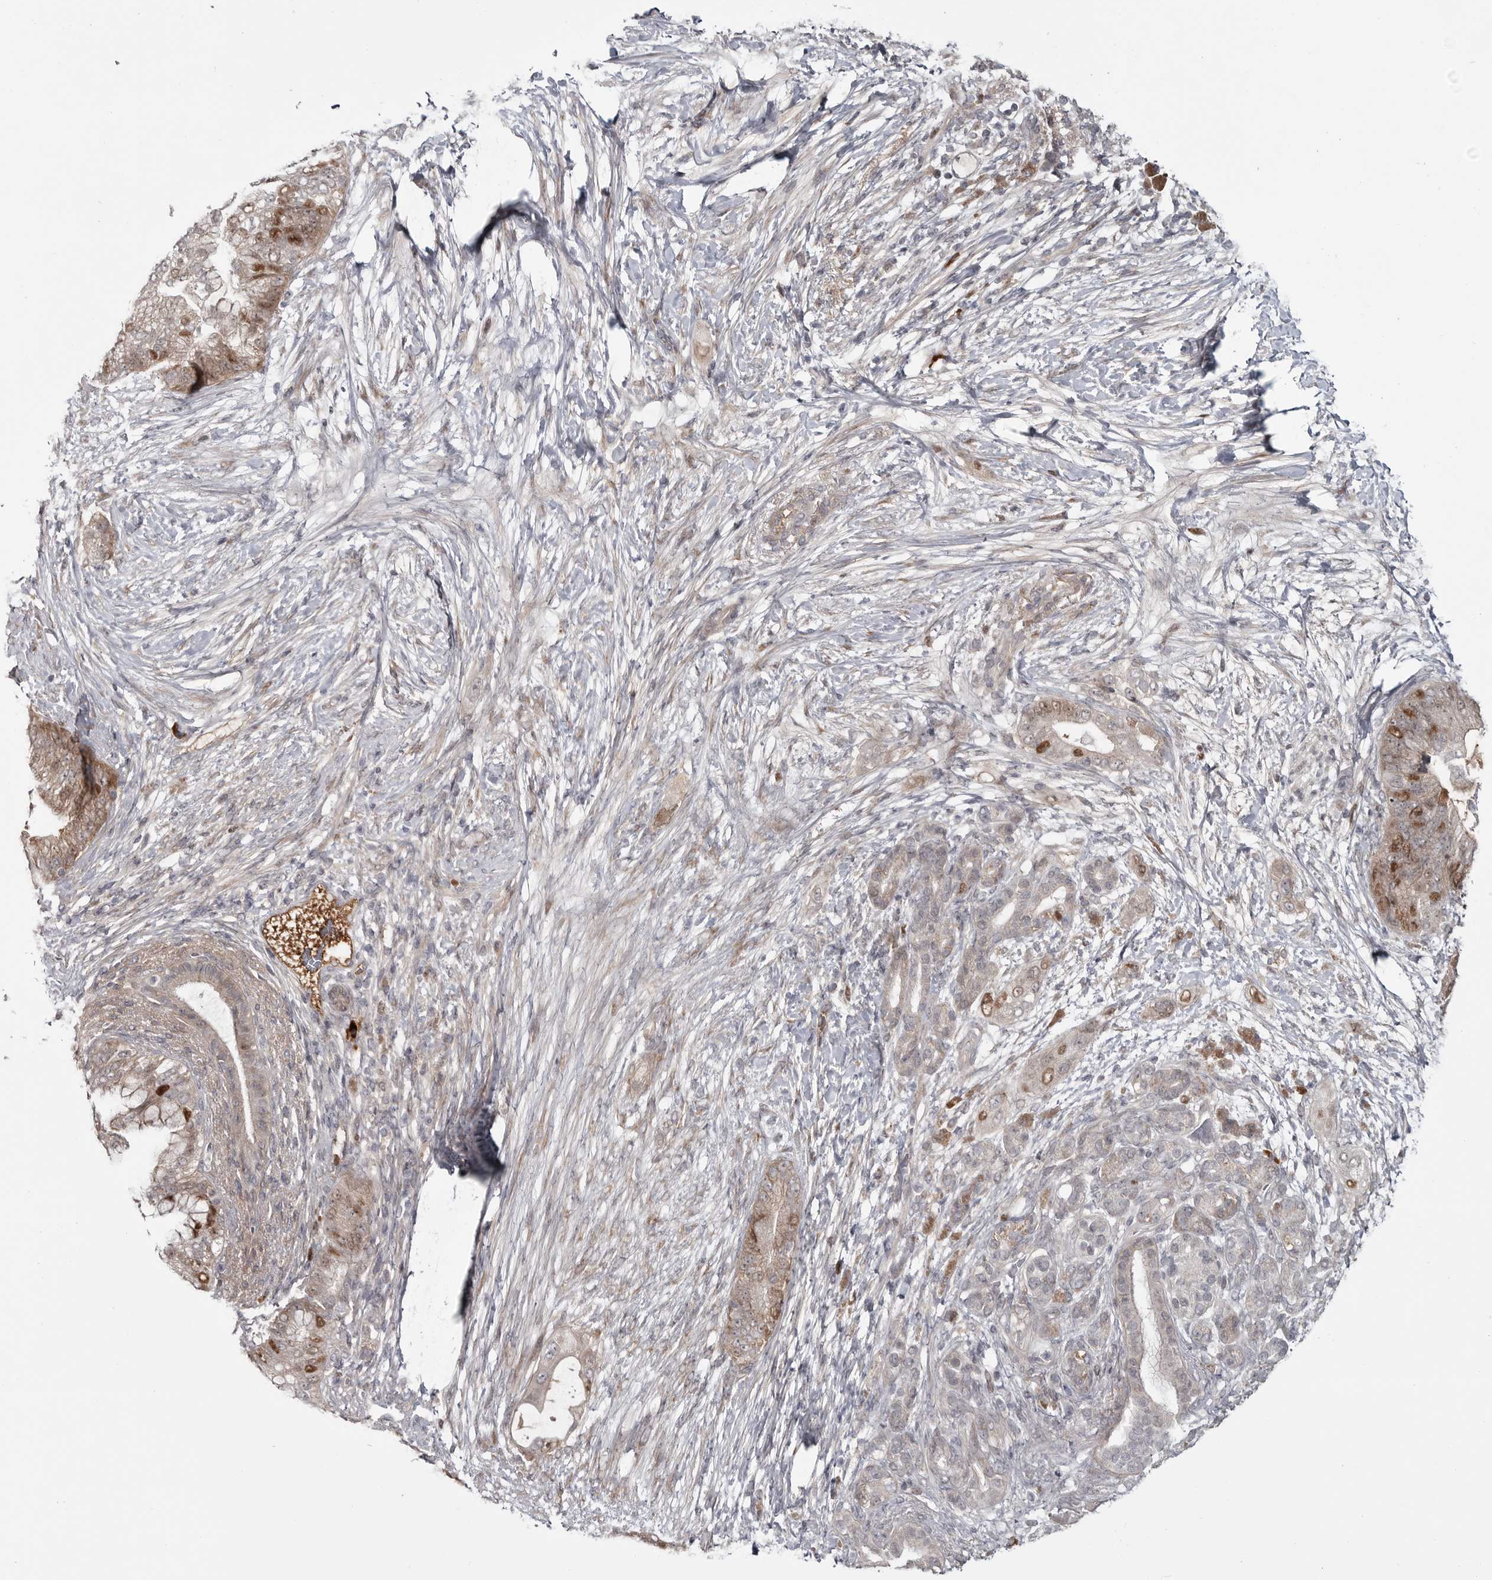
{"staining": {"intensity": "moderate", "quantity": "25%-75%", "location": "nuclear"}, "tissue": "pancreatic cancer", "cell_type": "Tumor cells", "image_type": "cancer", "snomed": [{"axis": "morphology", "description": "Adenocarcinoma, NOS"}, {"axis": "topography", "description": "Pancreas"}], "caption": "An image of pancreatic cancer (adenocarcinoma) stained for a protein demonstrates moderate nuclear brown staining in tumor cells. (DAB IHC, brown staining for protein, blue staining for nuclei).", "gene": "ZNF277", "patient": {"sex": "male", "age": 53}}